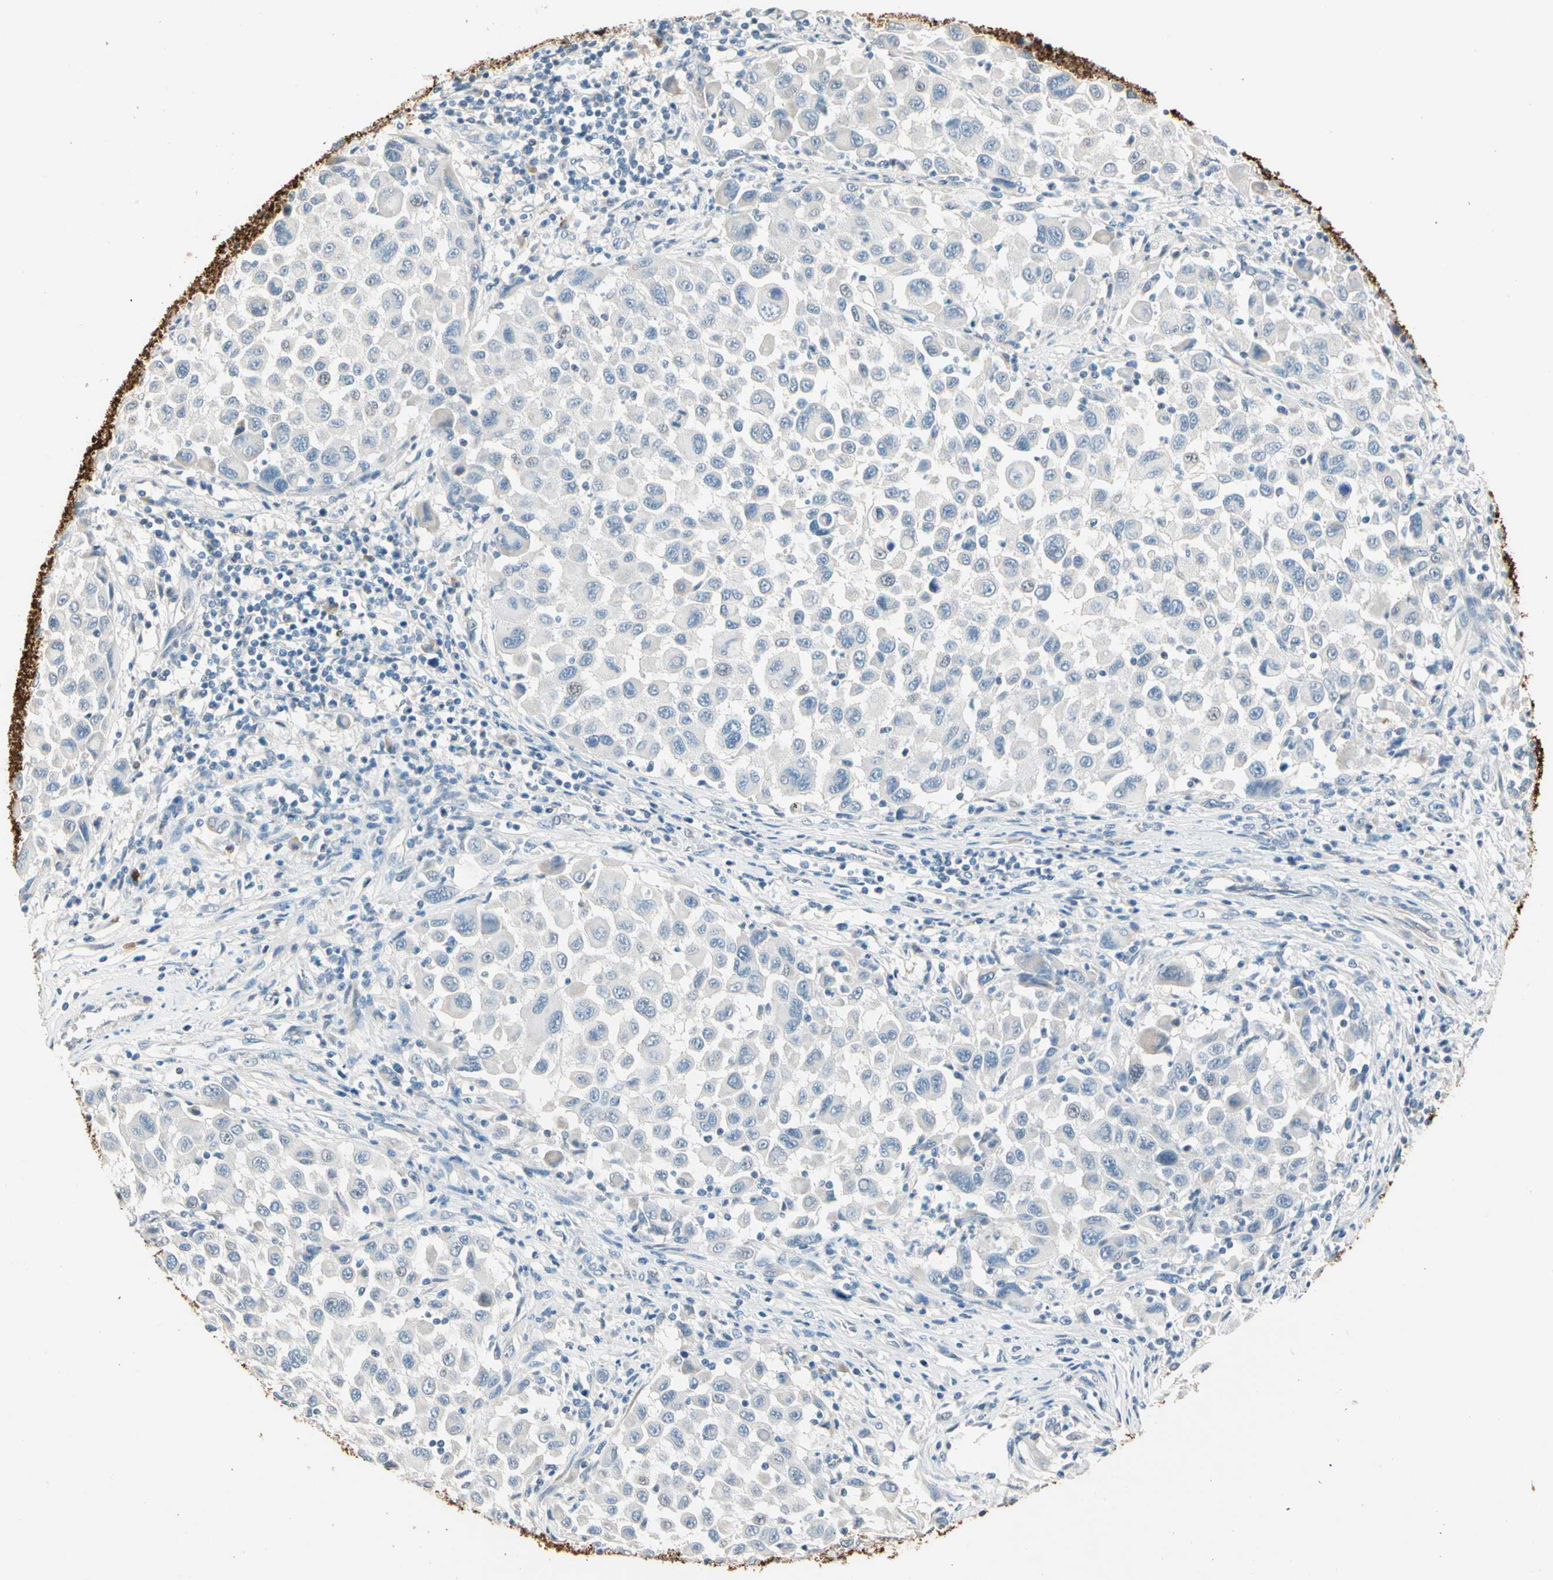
{"staining": {"intensity": "negative", "quantity": "none", "location": "none"}, "tissue": "melanoma", "cell_type": "Tumor cells", "image_type": "cancer", "snomed": [{"axis": "morphology", "description": "Malignant melanoma, Metastatic site"}, {"axis": "topography", "description": "Lymph node"}], "caption": "Tumor cells are negative for brown protein staining in melanoma.", "gene": "STK40", "patient": {"sex": "male", "age": 61}}